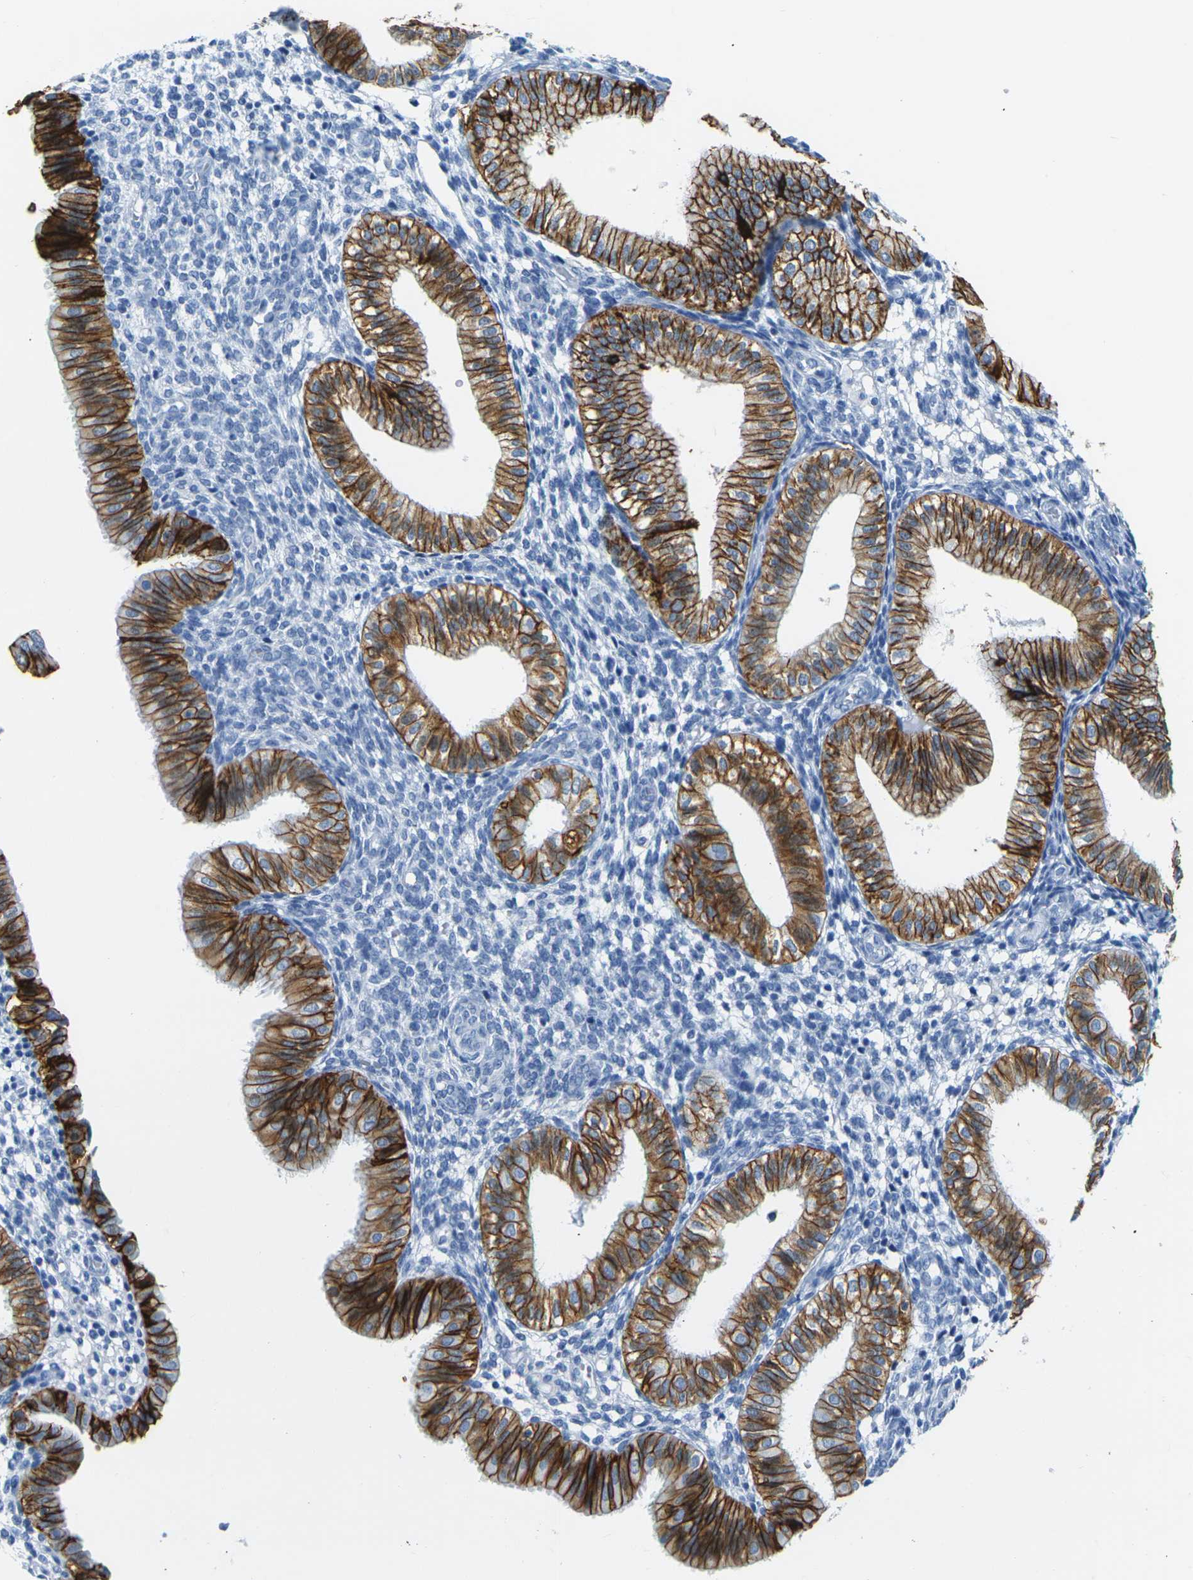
{"staining": {"intensity": "negative", "quantity": "none", "location": "none"}, "tissue": "endometrium", "cell_type": "Cells in endometrial stroma", "image_type": "normal", "snomed": [{"axis": "morphology", "description": "Normal tissue, NOS"}, {"axis": "topography", "description": "Endometrium"}], "caption": "Immunohistochemical staining of unremarkable endometrium shows no significant staining in cells in endometrial stroma.", "gene": "CLDN7", "patient": {"sex": "female", "age": 39}}